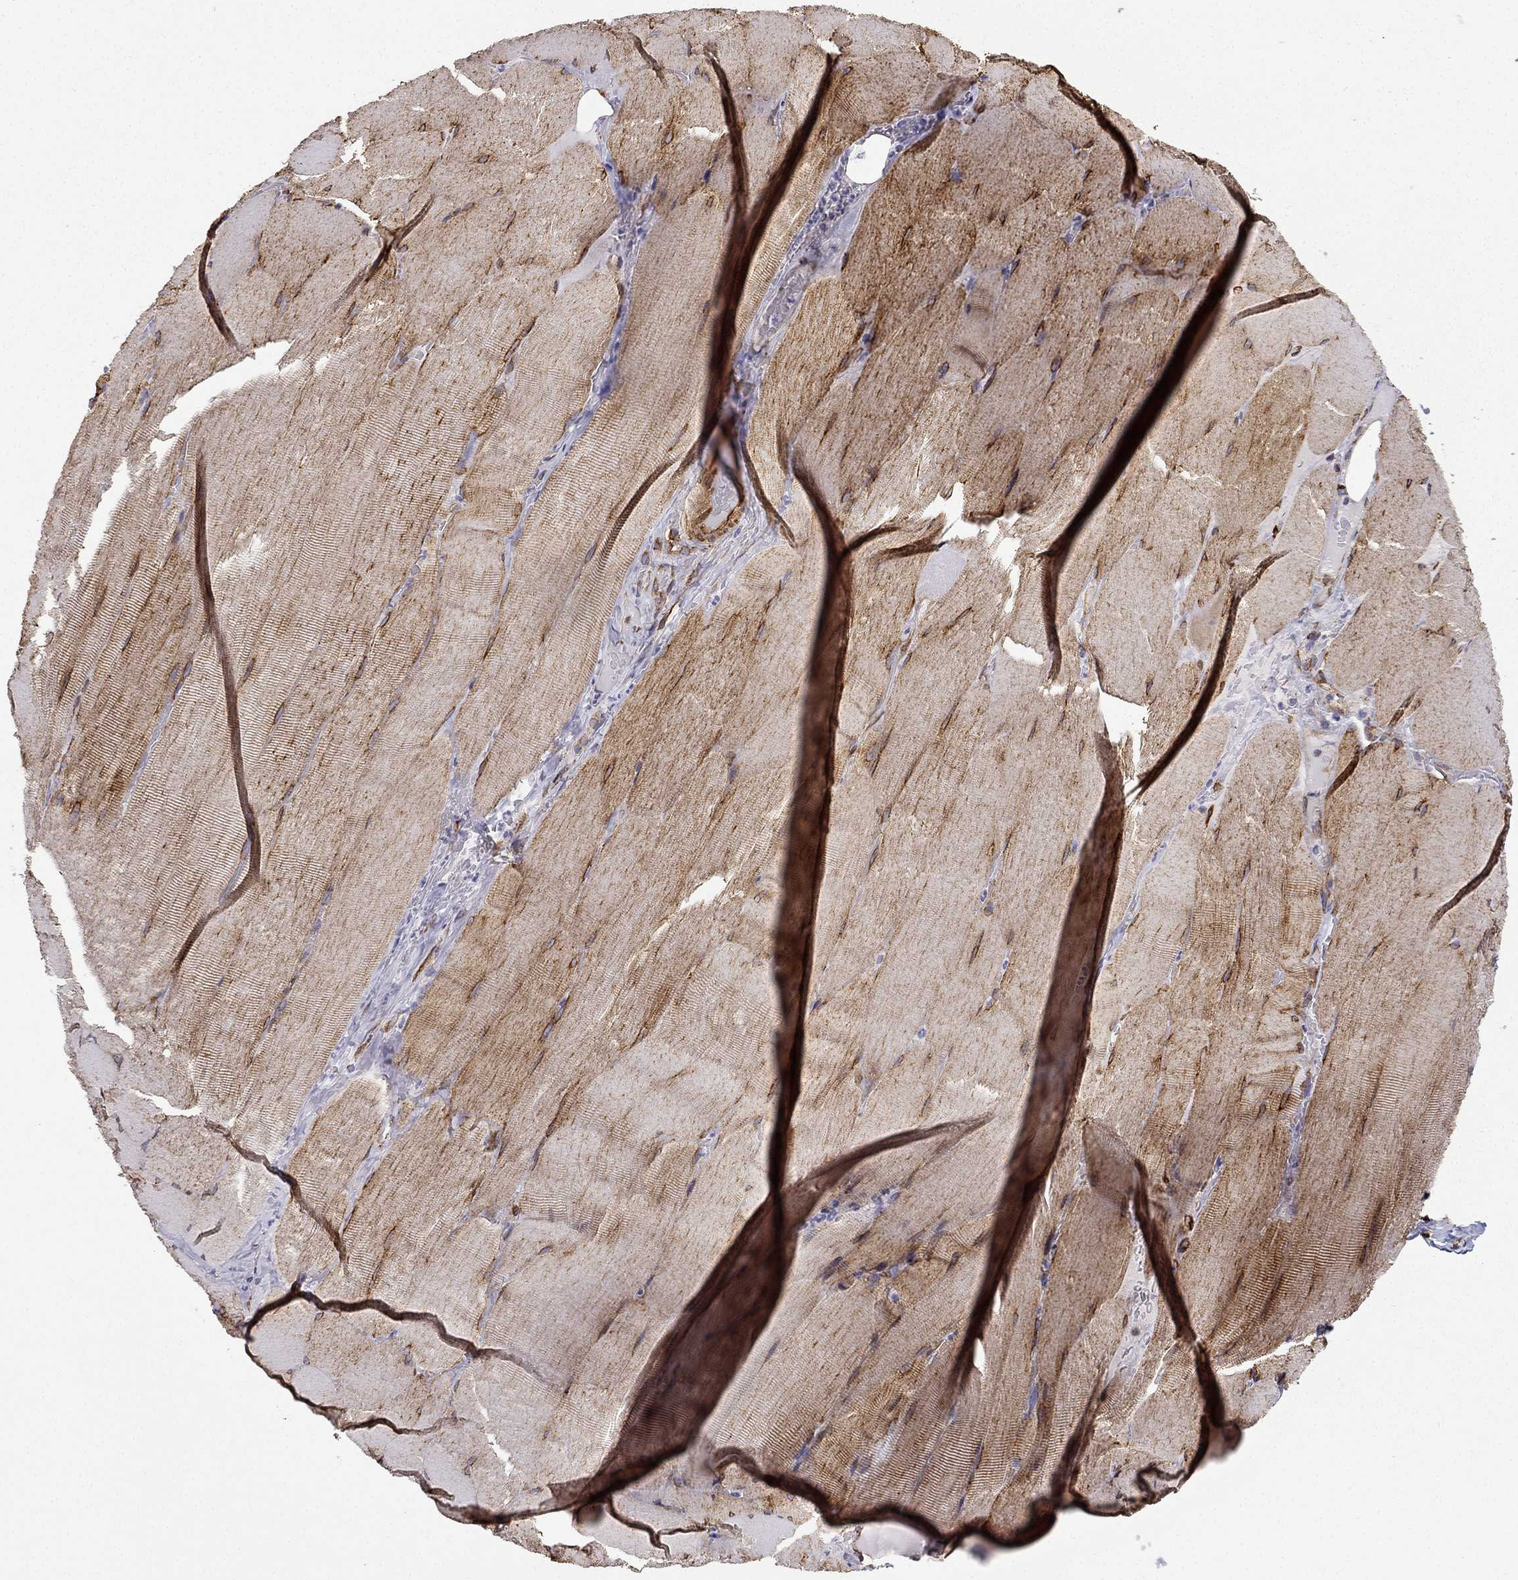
{"staining": {"intensity": "moderate", "quantity": ">75%", "location": "cytoplasmic/membranous"}, "tissue": "skeletal muscle", "cell_type": "Myocytes", "image_type": "normal", "snomed": [{"axis": "morphology", "description": "Normal tissue, NOS"}, {"axis": "topography", "description": "Skeletal muscle"}], "caption": "DAB immunohistochemical staining of benign human skeletal muscle displays moderate cytoplasmic/membranous protein expression in approximately >75% of myocytes.", "gene": "MAP4", "patient": {"sex": "male", "age": 56}}